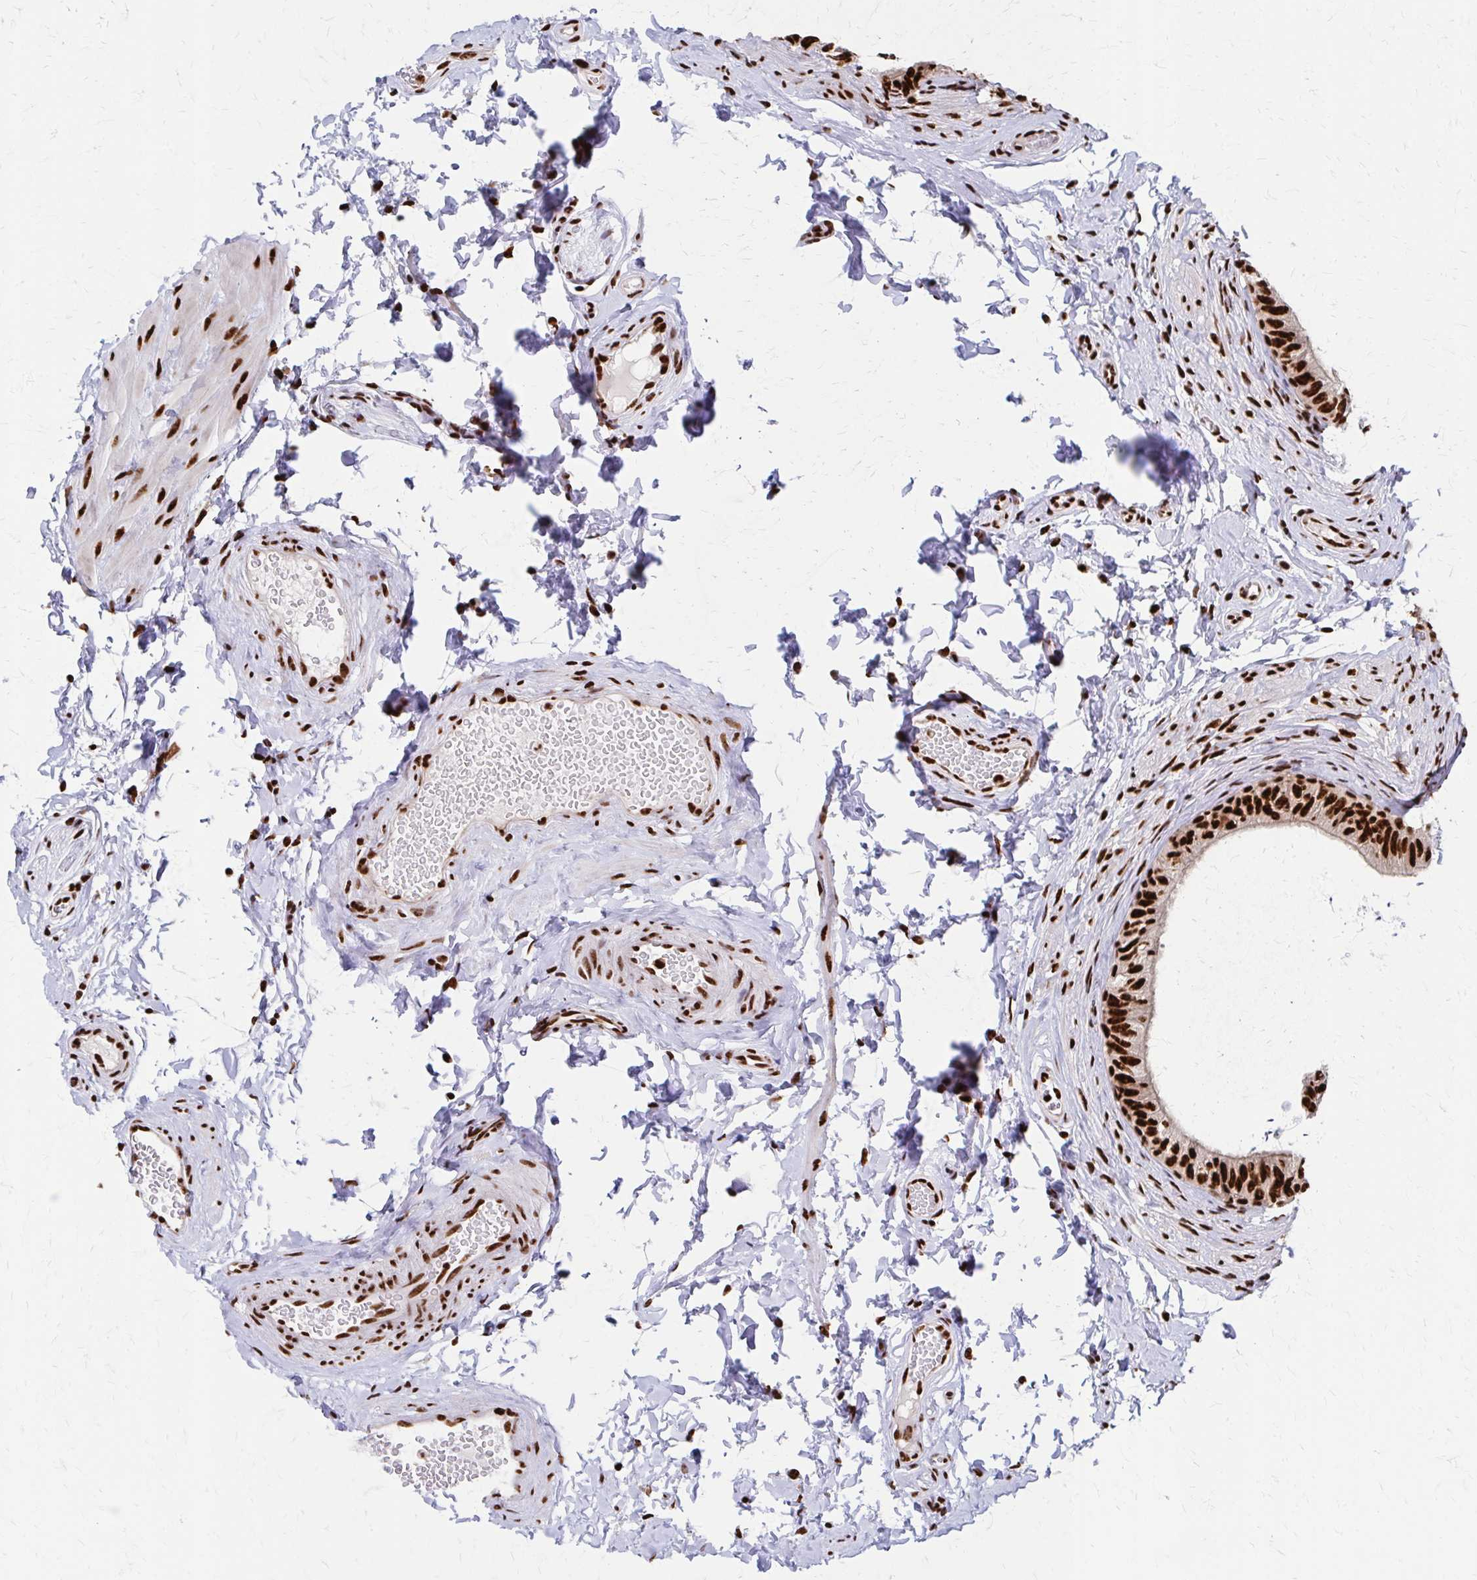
{"staining": {"intensity": "strong", "quantity": ">75%", "location": "nuclear"}, "tissue": "epididymis", "cell_type": "Glandular cells", "image_type": "normal", "snomed": [{"axis": "morphology", "description": "Normal tissue, NOS"}, {"axis": "topography", "description": "Epididymis, spermatic cord, NOS"}, {"axis": "topography", "description": "Epididymis"}, {"axis": "topography", "description": "Peripheral nerve tissue"}], "caption": "Approximately >75% of glandular cells in normal human epididymis reveal strong nuclear protein expression as visualized by brown immunohistochemical staining.", "gene": "CNKSR3", "patient": {"sex": "male", "age": 29}}